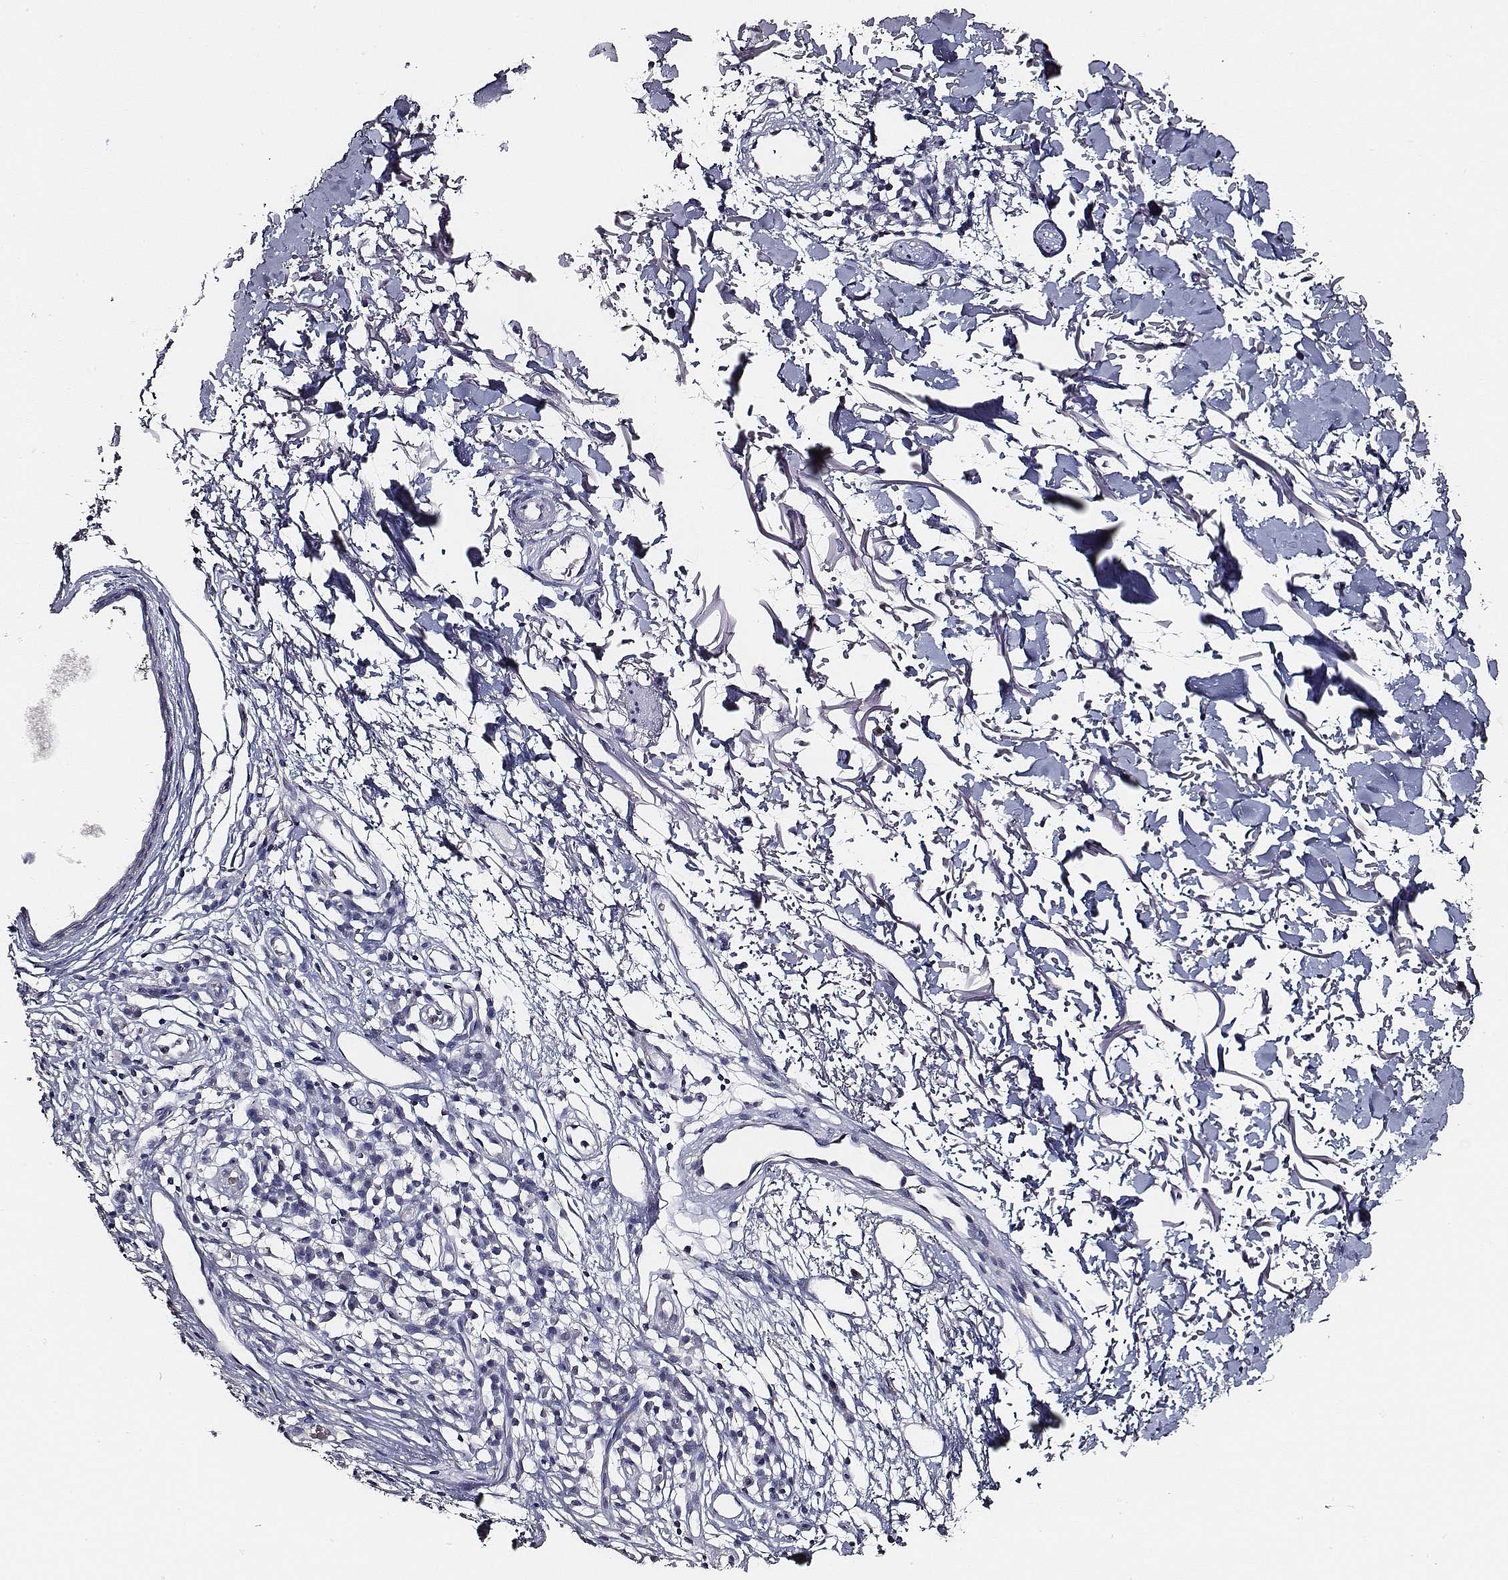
{"staining": {"intensity": "negative", "quantity": "none", "location": "none"}, "tissue": "skin cancer", "cell_type": "Tumor cells", "image_type": "cancer", "snomed": [{"axis": "morphology", "description": "Normal tissue, NOS"}, {"axis": "morphology", "description": "Basal cell carcinoma"}, {"axis": "topography", "description": "Skin"}], "caption": "DAB immunohistochemical staining of human basal cell carcinoma (skin) exhibits no significant positivity in tumor cells.", "gene": "AADAT", "patient": {"sex": "male", "age": 68}}